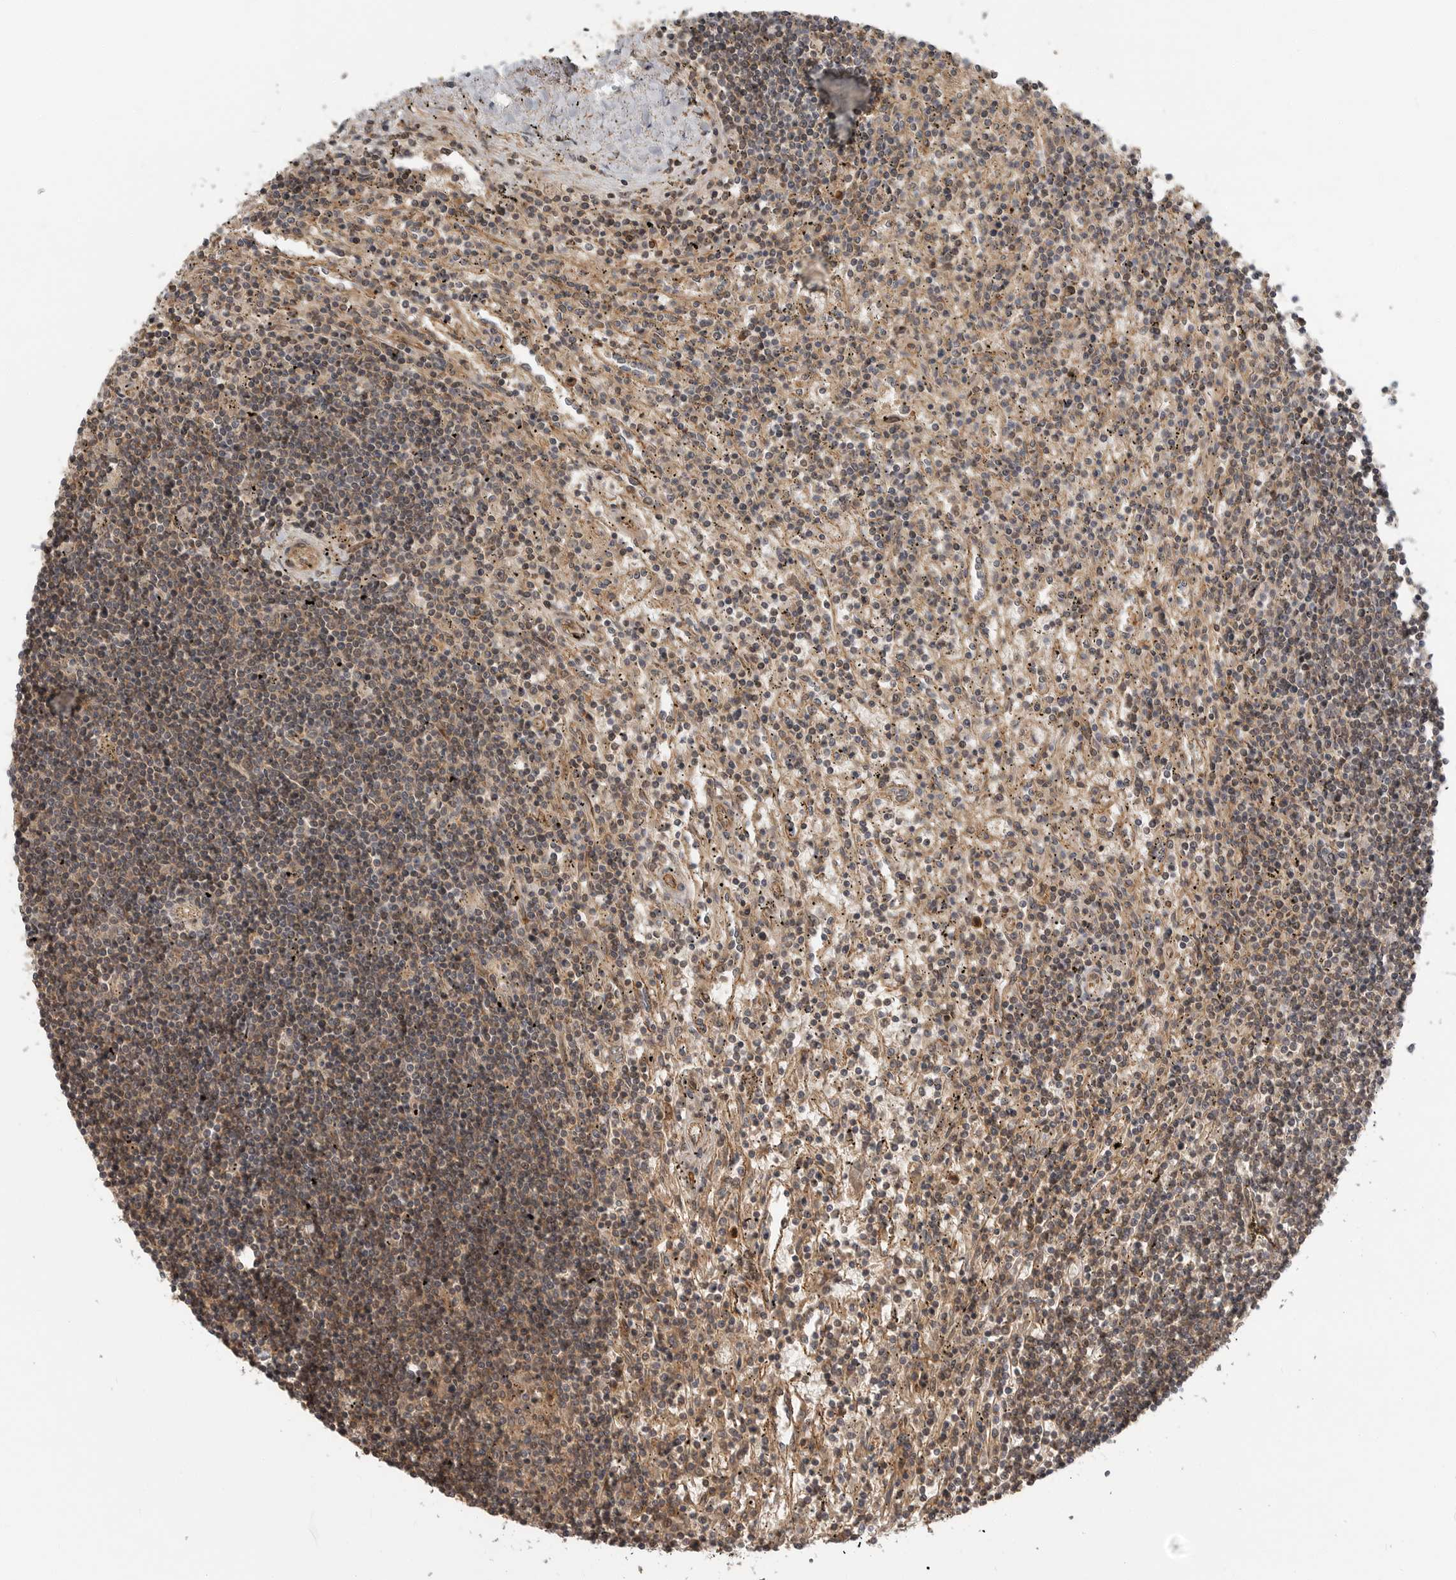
{"staining": {"intensity": "weak", "quantity": "25%-75%", "location": "nuclear"}, "tissue": "lymphoma", "cell_type": "Tumor cells", "image_type": "cancer", "snomed": [{"axis": "morphology", "description": "Malignant lymphoma, non-Hodgkin's type, Low grade"}, {"axis": "topography", "description": "Spleen"}], "caption": "Malignant lymphoma, non-Hodgkin's type (low-grade) stained with IHC shows weak nuclear staining in about 25%-75% of tumor cells. Immunohistochemistry stains the protein of interest in brown and the nuclei are stained blue.", "gene": "STRAP", "patient": {"sex": "male", "age": 76}}